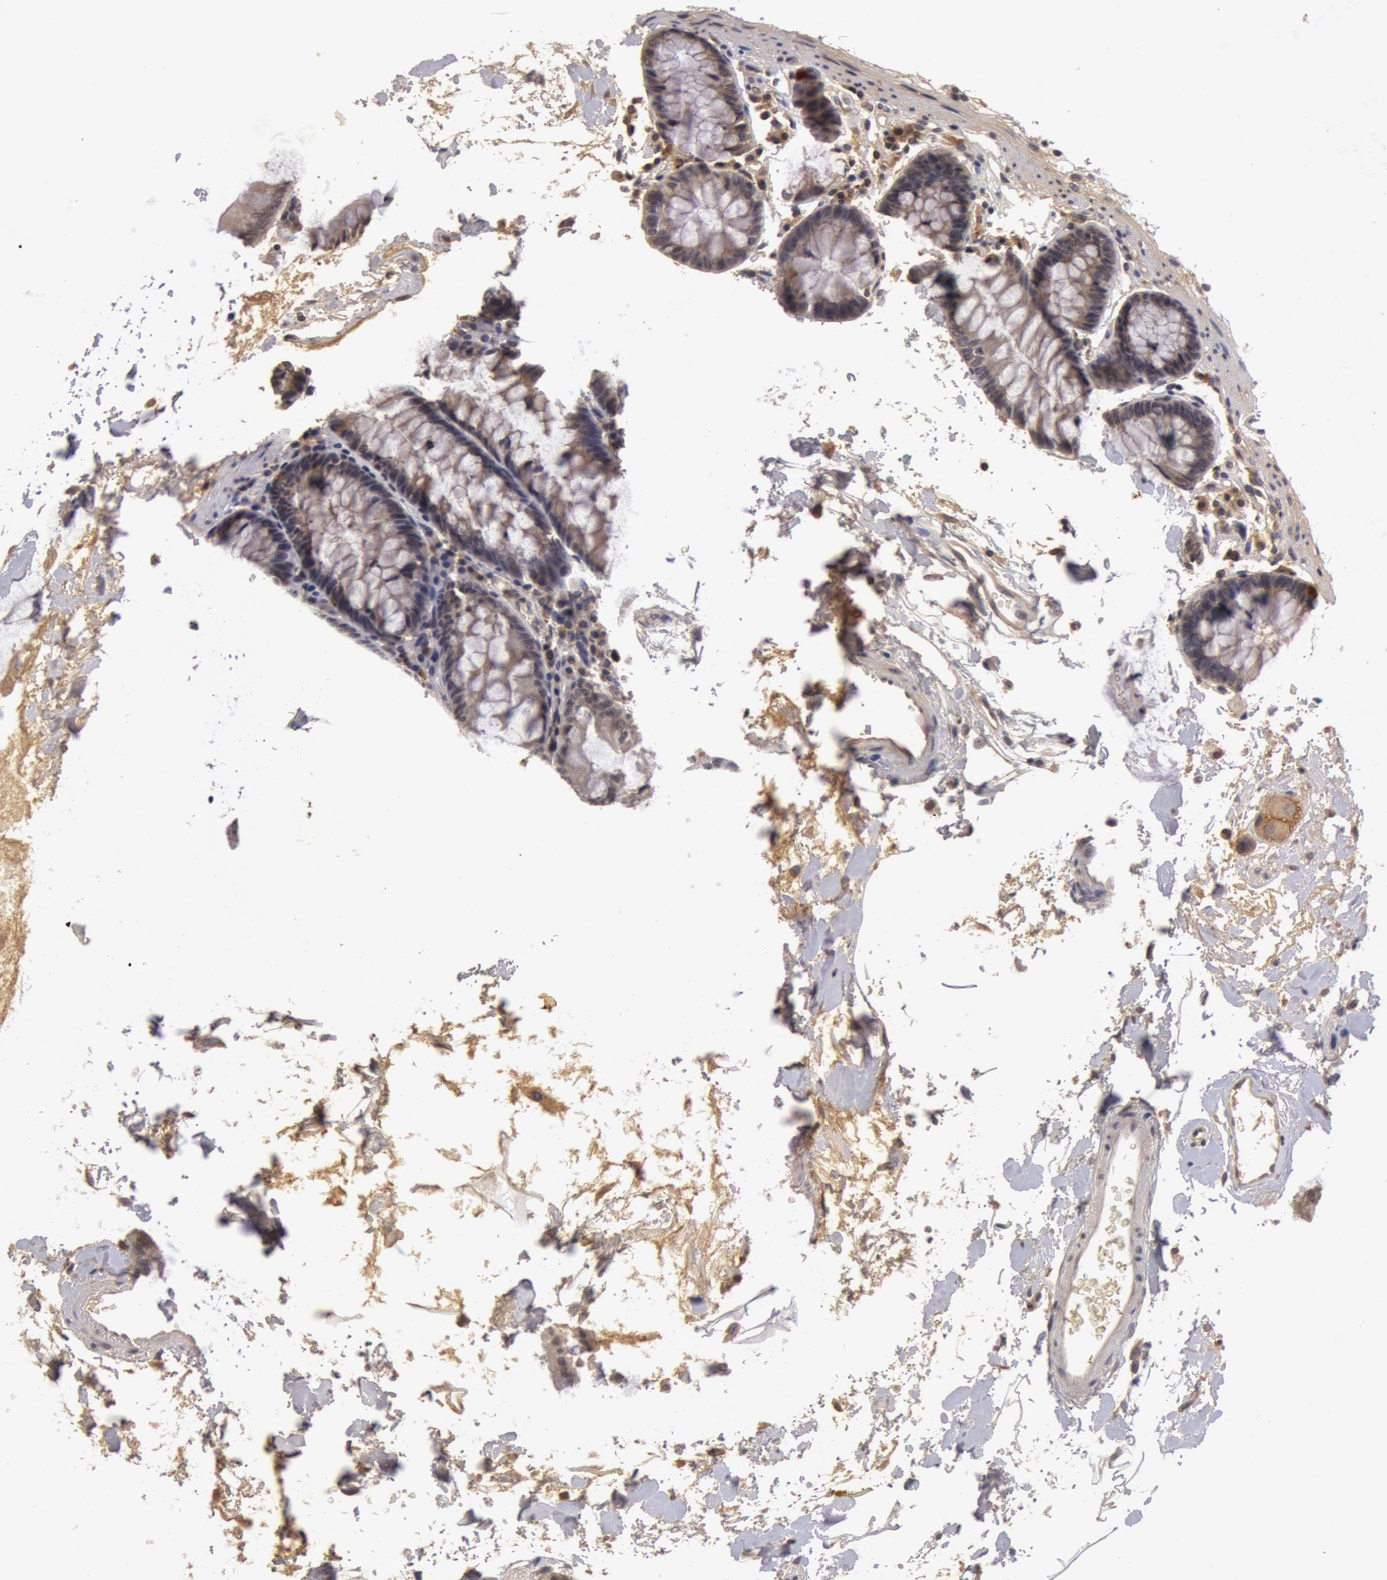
{"staining": {"intensity": "weak", "quantity": ">75%", "location": "cytoplasmic/membranous"}, "tissue": "colon", "cell_type": "Endothelial cells", "image_type": "normal", "snomed": [{"axis": "morphology", "description": "Normal tissue, NOS"}, {"axis": "morphology", "description": "Adenocarcinoma, NOS"}, {"axis": "topography", "description": "Colon"}], "caption": "DAB immunohistochemical staining of benign human colon displays weak cytoplasmic/membranous protein expression in about >75% of endothelial cells.", "gene": "BCHE", "patient": {"sex": "male", "age": 76}}